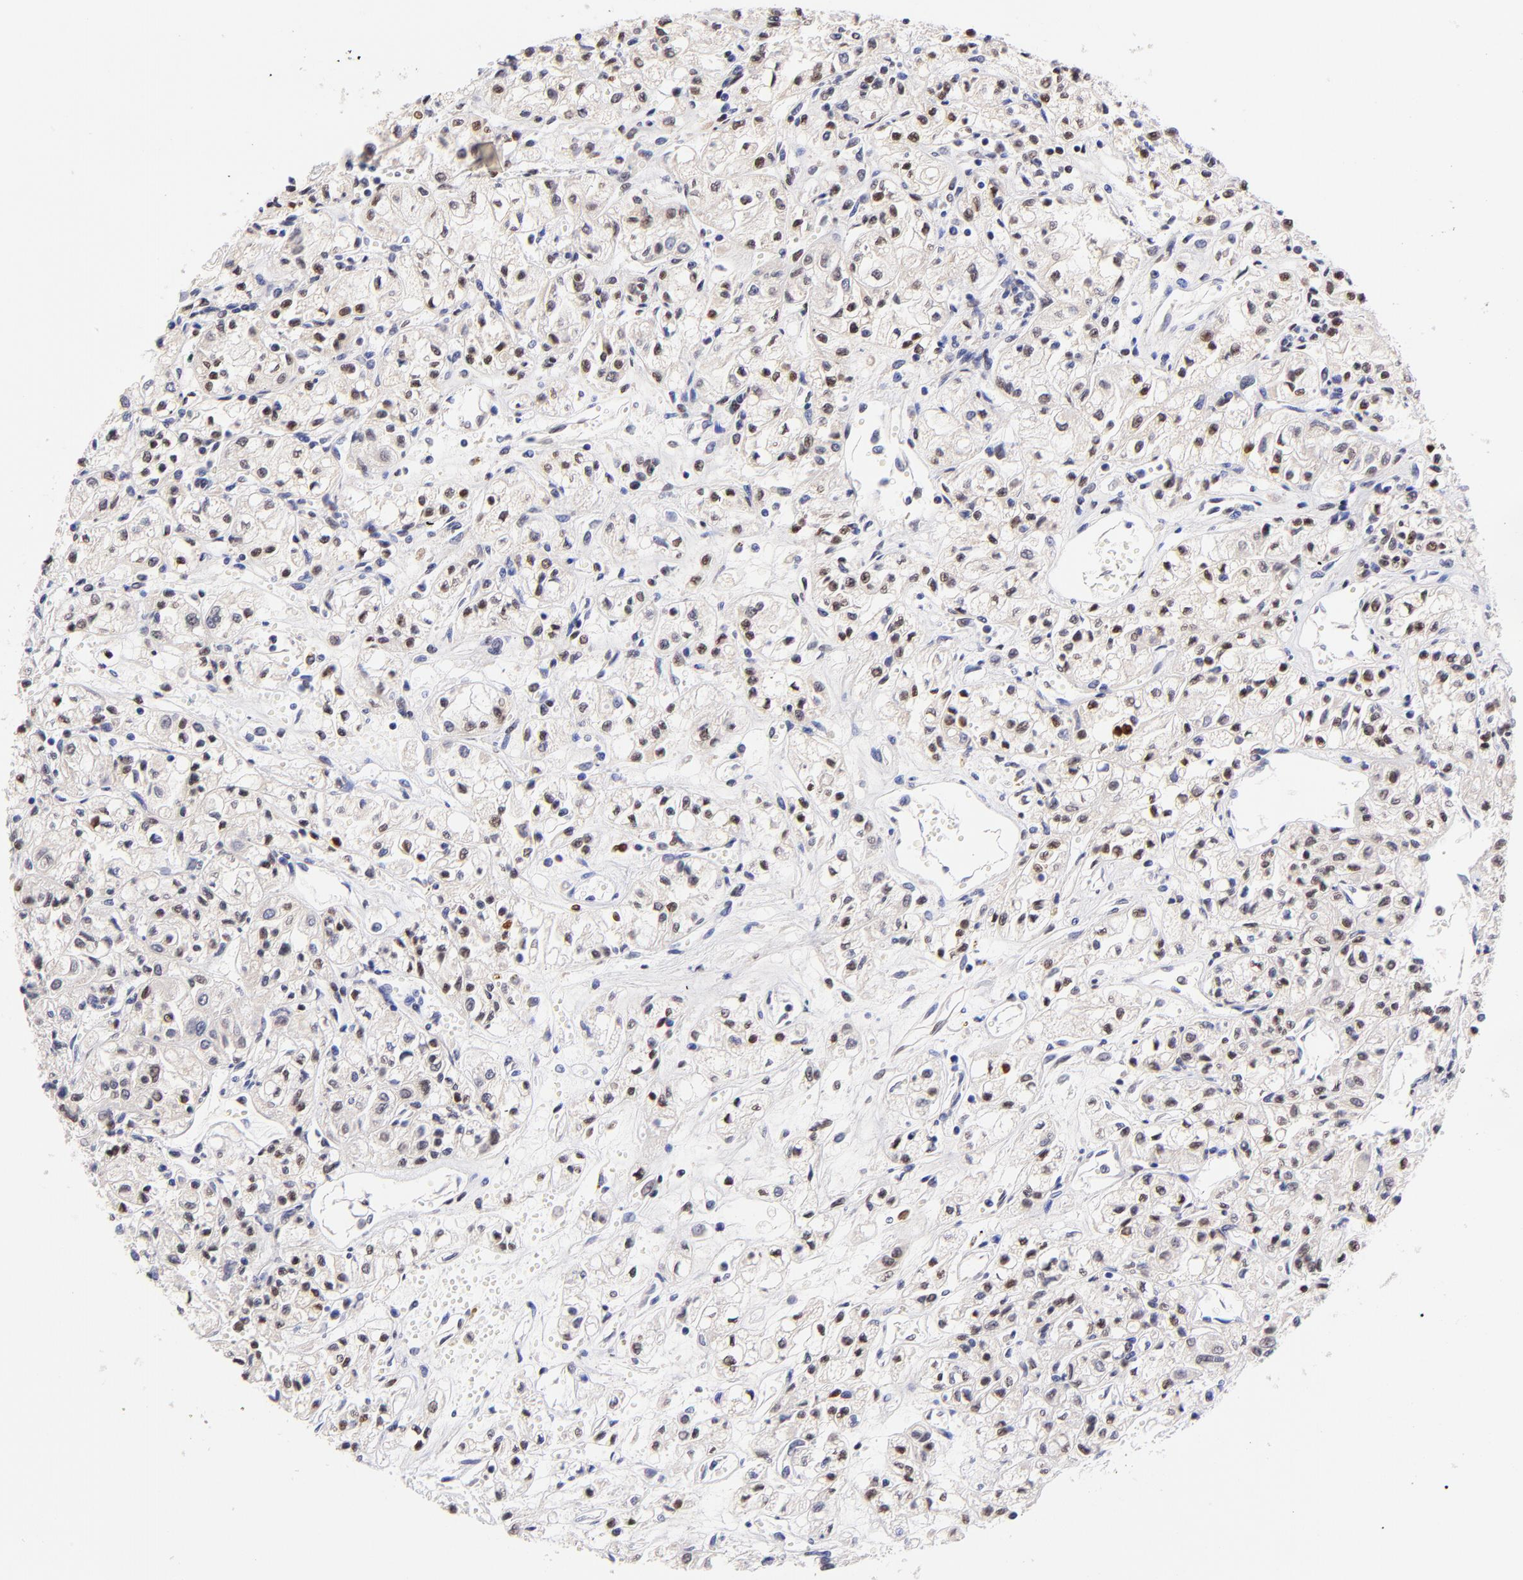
{"staining": {"intensity": "weak", "quantity": ">75%", "location": "nuclear"}, "tissue": "renal cancer", "cell_type": "Tumor cells", "image_type": "cancer", "snomed": [{"axis": "morphology", "description": "Adenocarcinoma, NOS"}, {"axis": "topography", "description": "Kidney"}], "caption": "Tumor cells reveal low levels of weak nuclear expression in approximately >75% of cells in renal cancer.", "gene": "MIDEAS", "patient": {"sex": "male", "age": 78}}